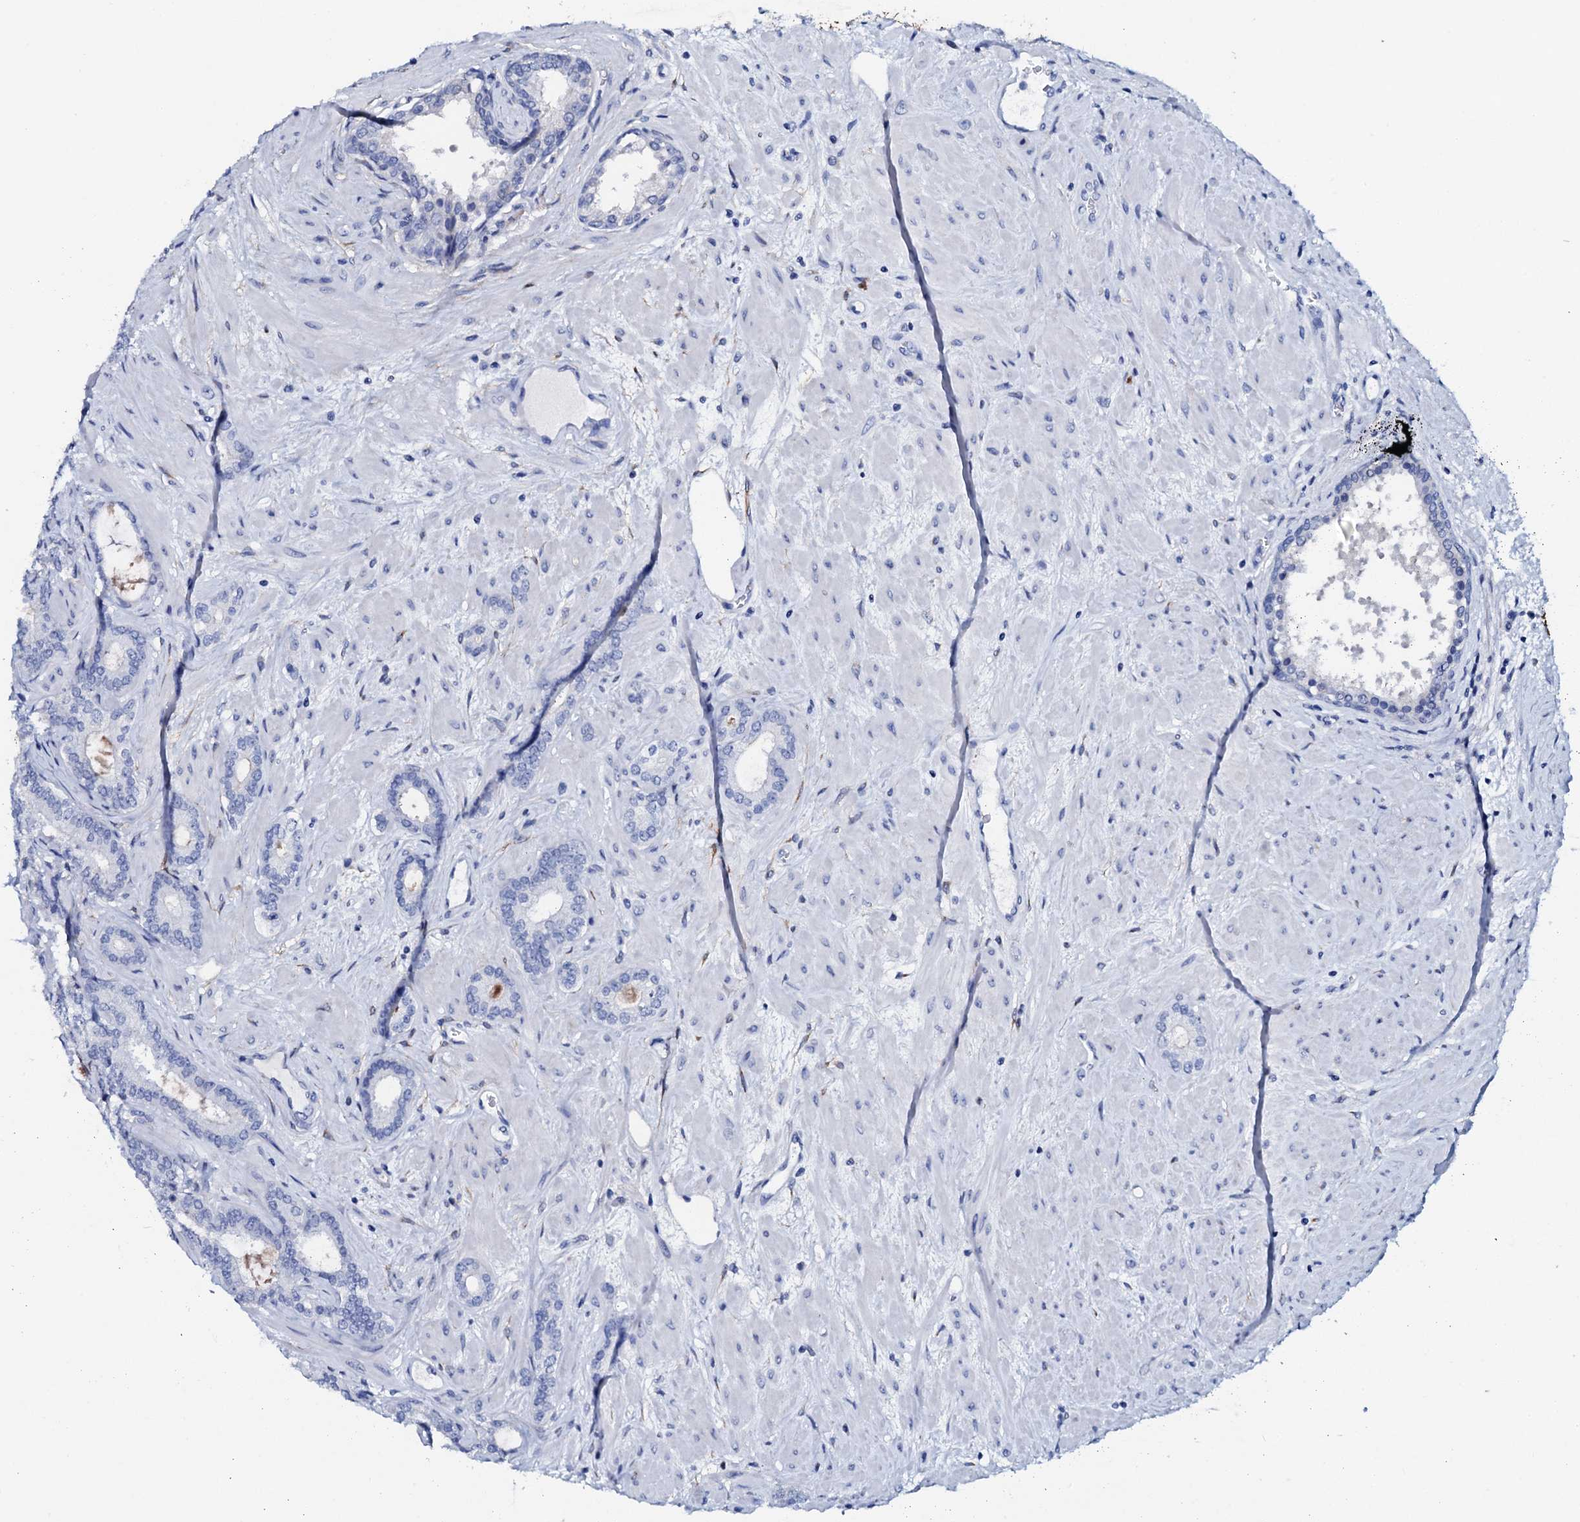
{"staining": {"intensity": "negative", "quantity": "none", "location": "none"}, "tissue": "prostate cancer", "cell_type": "Tumor cells", "image_type": "cancer", "snomed": [{"axis": "morphology", "description": "Adenocarcinoma, High grade"}, {"axis": "topography", "description": "Prostate"}], "caption": "Immunohistochemistry photomicrograph of prostate cancer stained for a protein (brown), which reveals no staining in tumor cells.", "gene": "AMER2", "patient": {"sex": "male", "age": 64}}